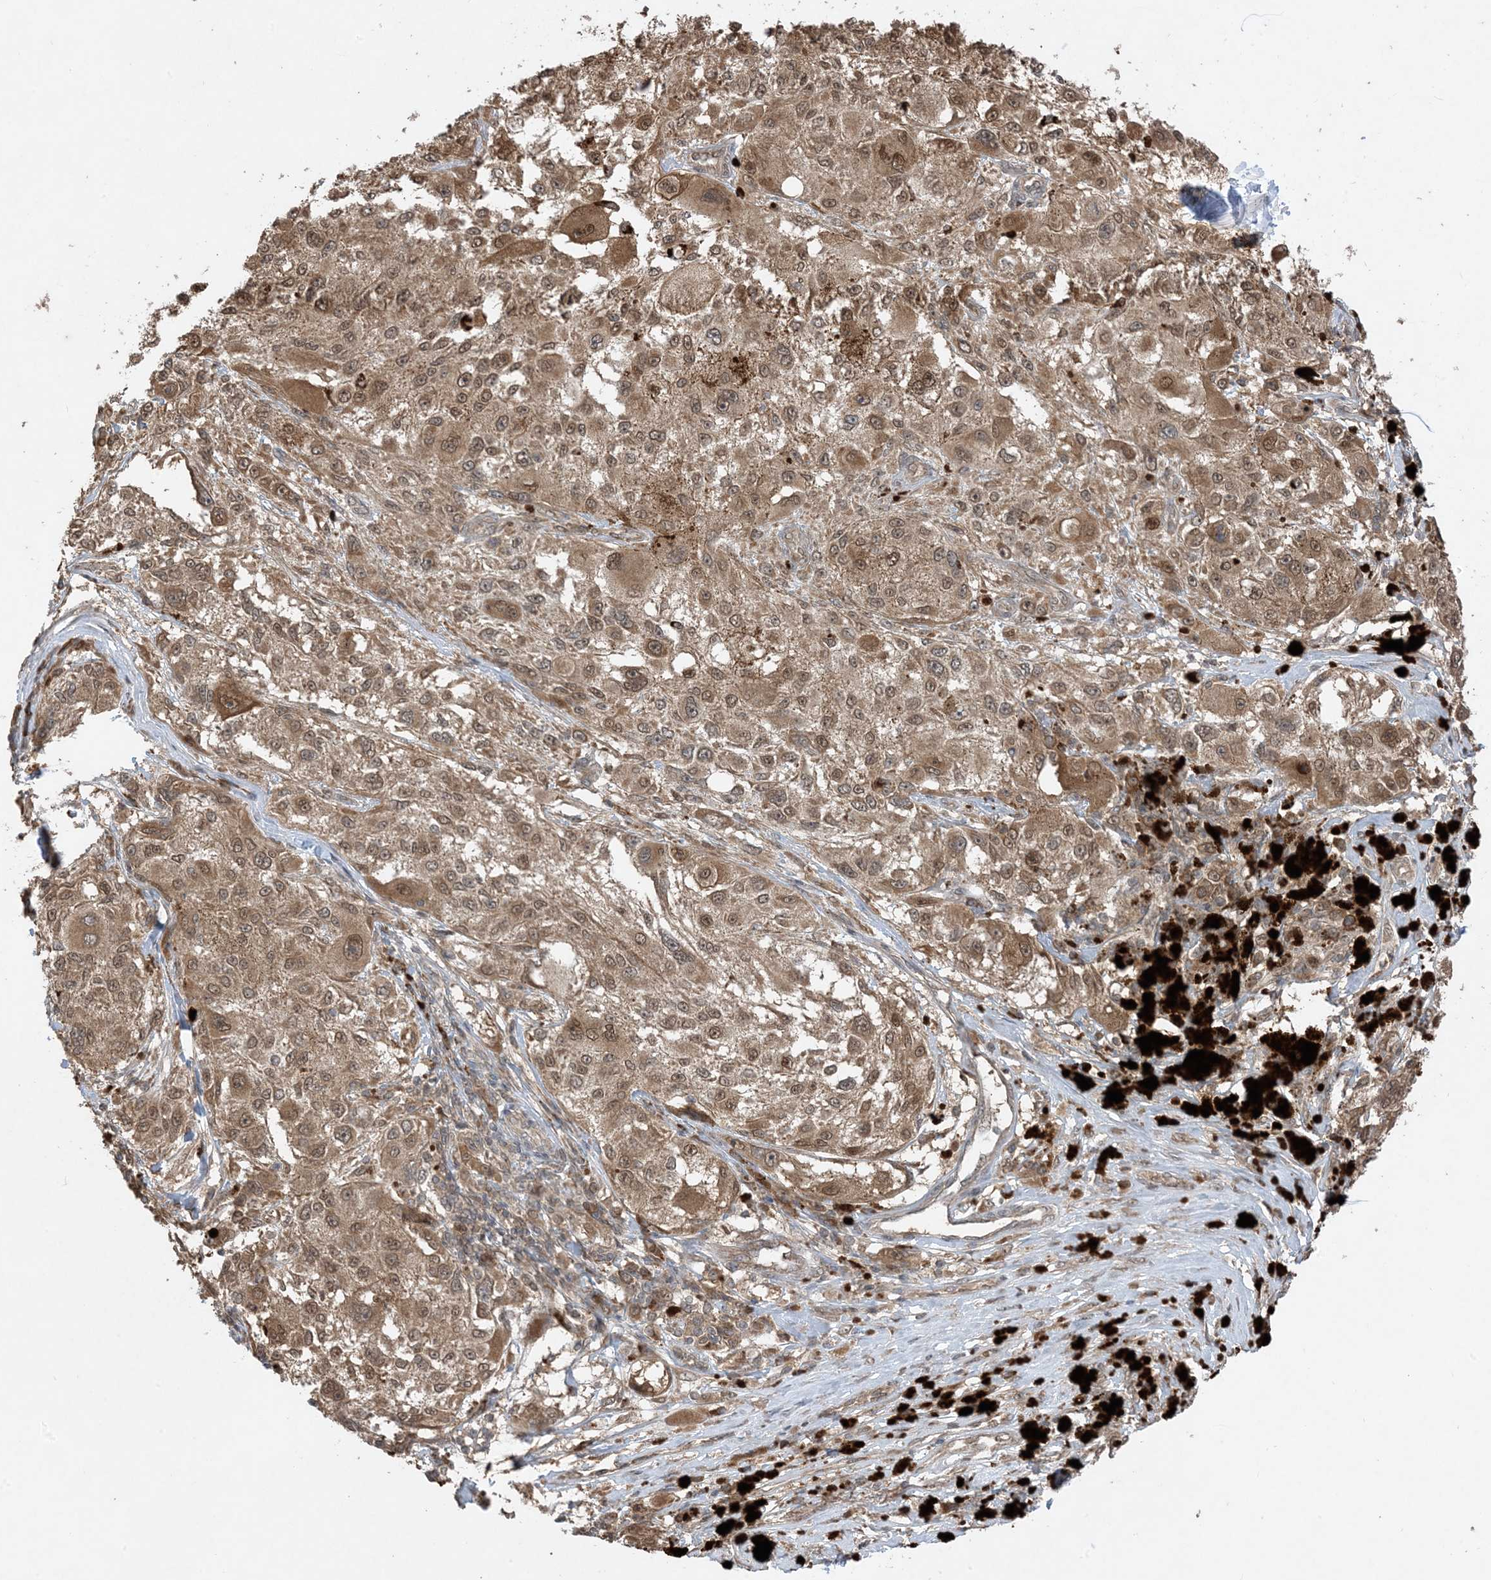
{"staining": {"intensity": "moderate", "quantity": ">75%", "location": "cytoplasmic/membranous,nuclear"}, "tissue": "melanoma", "cell_type": "Tumor cells", "image_type": "cancer", "snomed": [{"axis": "morphology", "description": "Necrosis, NOS"}, {"axis": "morphology", "description": "Malignant melanoma, NOS"}, {"axis": "topography", "description": "Skin"}], "caption": "Immunohistochemistry micrograph of malignant melanoma stained for a protein (brown), which demonstrates medium levels of moderate cytoplasmic/membranous and nuclear staining in about >75% of tumor cells.", "gene": "PUSL1", "patient": {"sex": "female", "age": 87}}